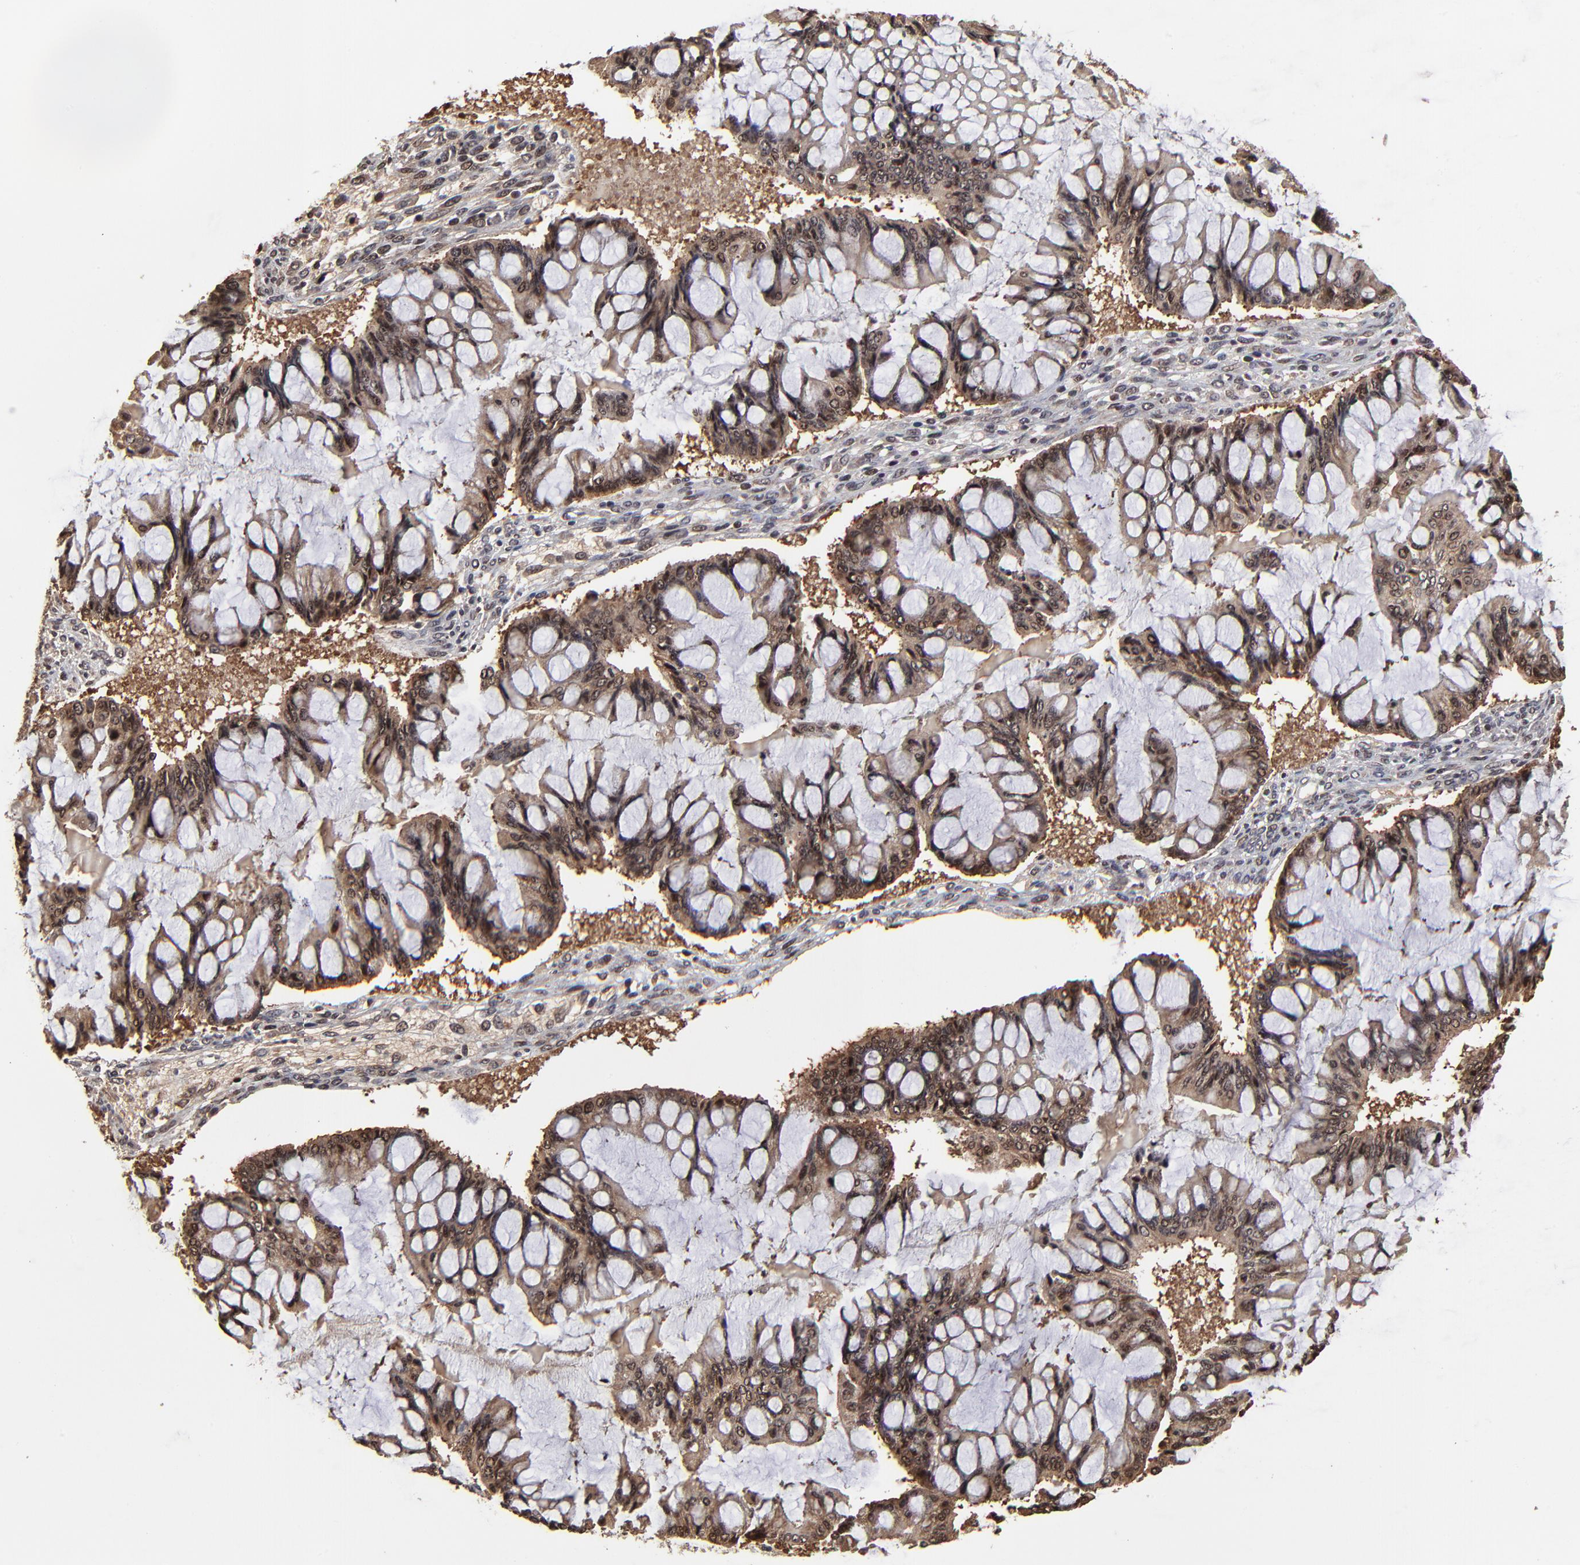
{"staining": {"intensity": "moderate", "quantity": ">75%", "location": "cytoplasmic/membranous,nuclear"}, "tissue": "ovarian cancer", "cell_type": "Tumor cells", "image_type": "cancer", "snomed": [{"axis": "morphology", "description": "Cystadenocarcinoma, mucinous, NOS"}, {"axis": "topography", "description": "Ovary"}], "caption": "This histopathology image demonstrates ovarian cancer (mucinous cystadenocarcinoma) stained with immunohistochemistry to label a protein in brown. The cytoplasmic/membranous and nuclear of tumor cells show moderate positivity for the protein. Nuclei are counter-stained blue.", "gene": "FRMD8", "patient": {"sex": "female", "age": 73}}